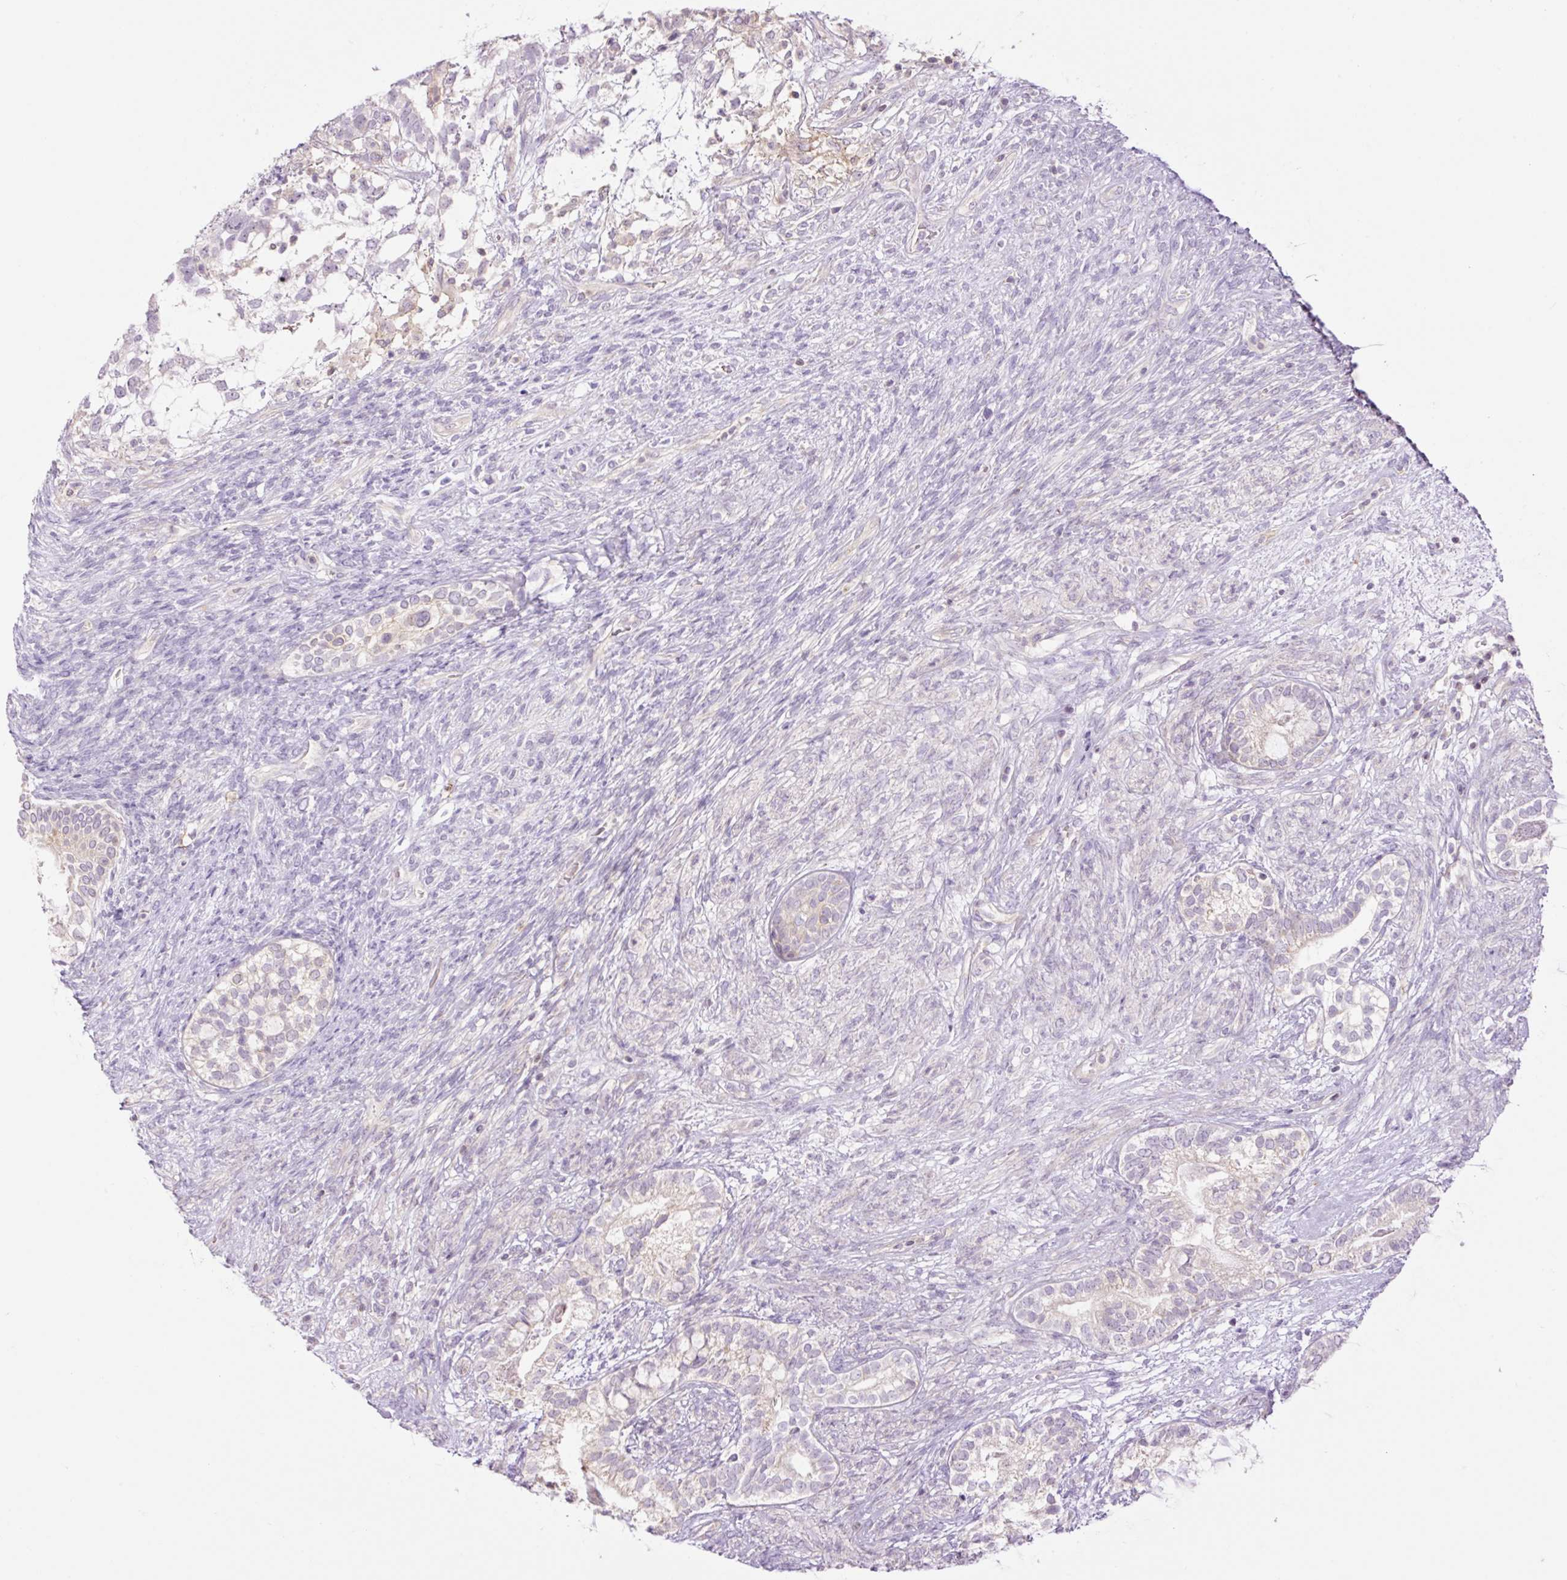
{"staining": {"intensity": "negative", "quantity": "none", "location": "none"}, "tissue": "testis cancer", "cell_type": "Tumor cells", "image_type": "cancer", "snomed": [{"axis": "morphology", "description": "Seminoma, NOS"}, {"axis": "morphology", "description": "Carcinoma, Embryonal, NOS"}, {"axis": "topography", "description": "Testis"}], "caption": "DAB (3,3'-diaminobenzidine) immunohistochemical staining of embryonal carcinoma (testis) exhibits no significant positivity in tumor cells. The staining was performed using DAB to visualize the protein expression in brown, while the nuclei were stained in blue with hematoxylin (Magnification: 20x).", "gene": "GRID2", "patient": {"sex": "male", "age": 41}}